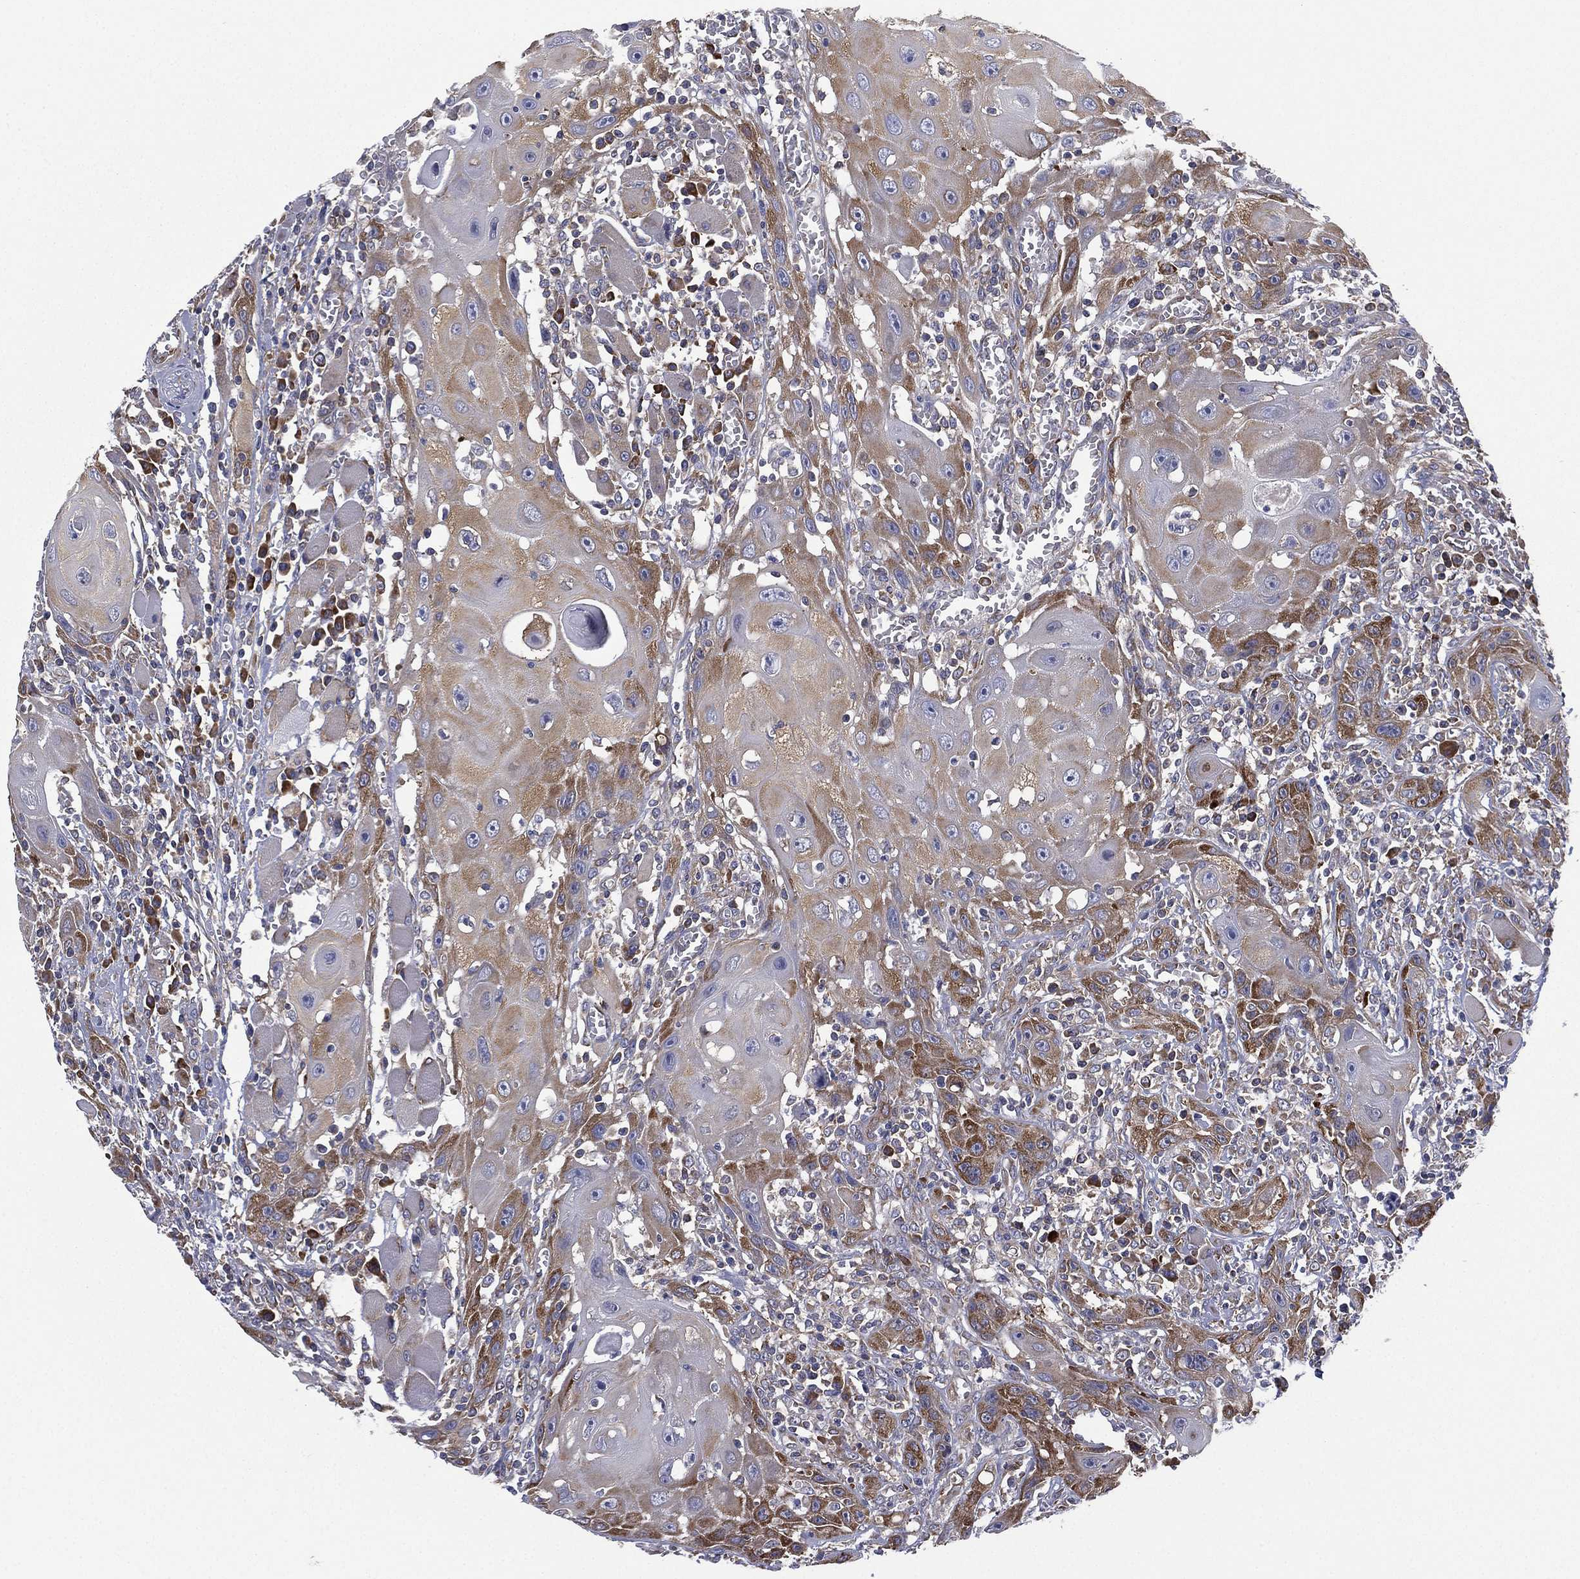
{"staining": {"intensity": "strong", "quantity": "25%-75%", "location": "cytoplasmic/membranous"}, "tissue": "head and neck cancer", "cell_type": "Tumor cells", "image_type": "cancer", "snomed": [{"axis": "morphology", "description": "Normal tissue, NOS"}, {"axis": "morphology", "description": "Squamous cell carcinoma, NOS"}, {"axis": "topography", "description": "Oral tissue"}, {"axis": "topography", "description": "Head-Neck"}], "caption": "Head and neck cancer stained for a protein (brown) demonstrates strong cytoplasmic/membranous positive expression in approximately 25%-75% of tumor cells.", "gene": "FARSA", "patient": {"sex": "male", "age": 71}}